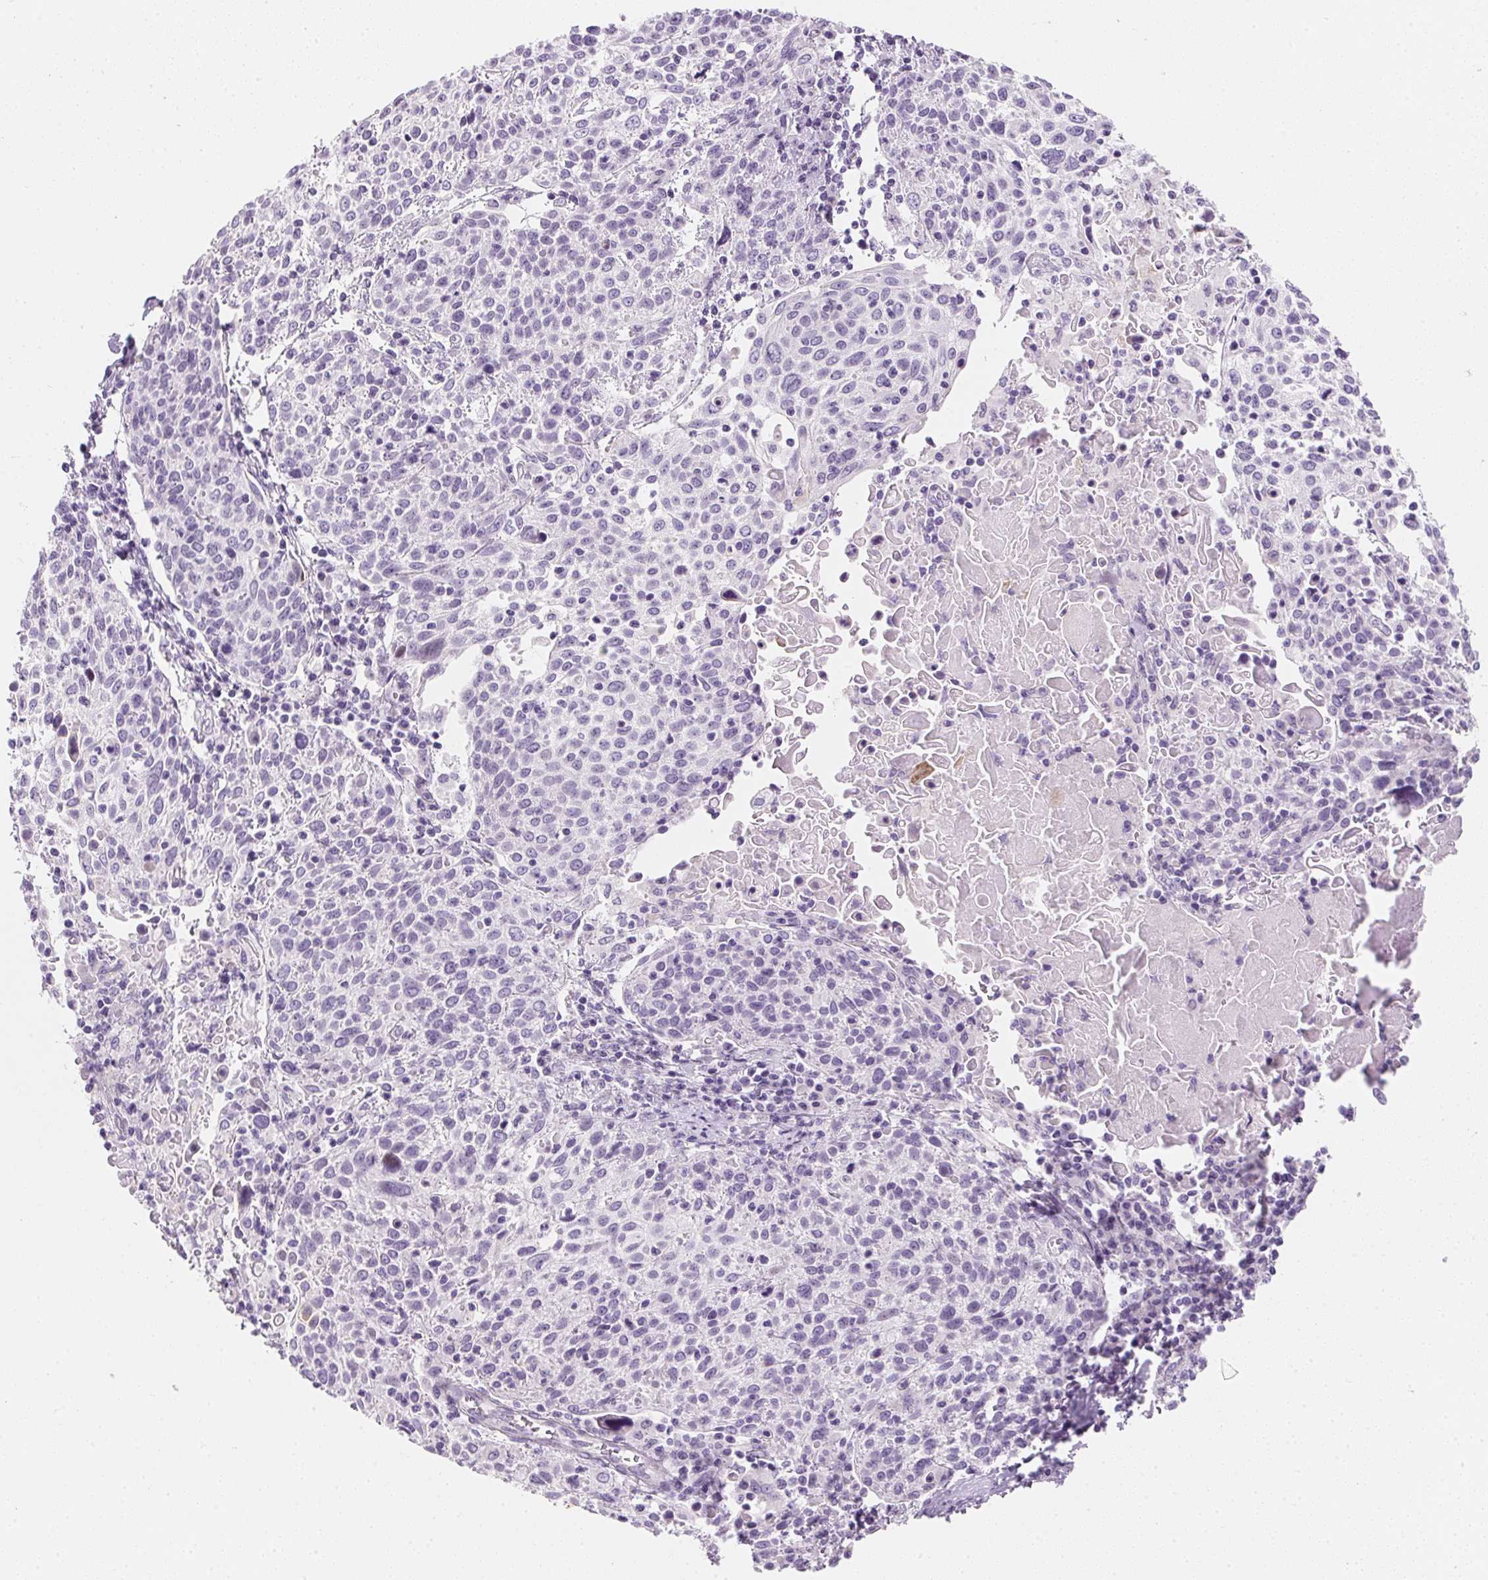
{"staining": {"intensity": "negative", "quantity": "none", "location": "none"}, "tissue": "cervical cancer", "cell_type": "Tumor cells", "image_type": "cancer", "snomed": [{"axis": "morphology", "description": "Squamous cell carcinoma, NOS"}, {"axis": "topography", "description": "Cervix"}], "caption": "Immunohistochemical staining of human cervical cancer exhibits no significant expression in tumor cells.", "gene": "AQP5", "patient": {"sex": "female", "age": 61}}